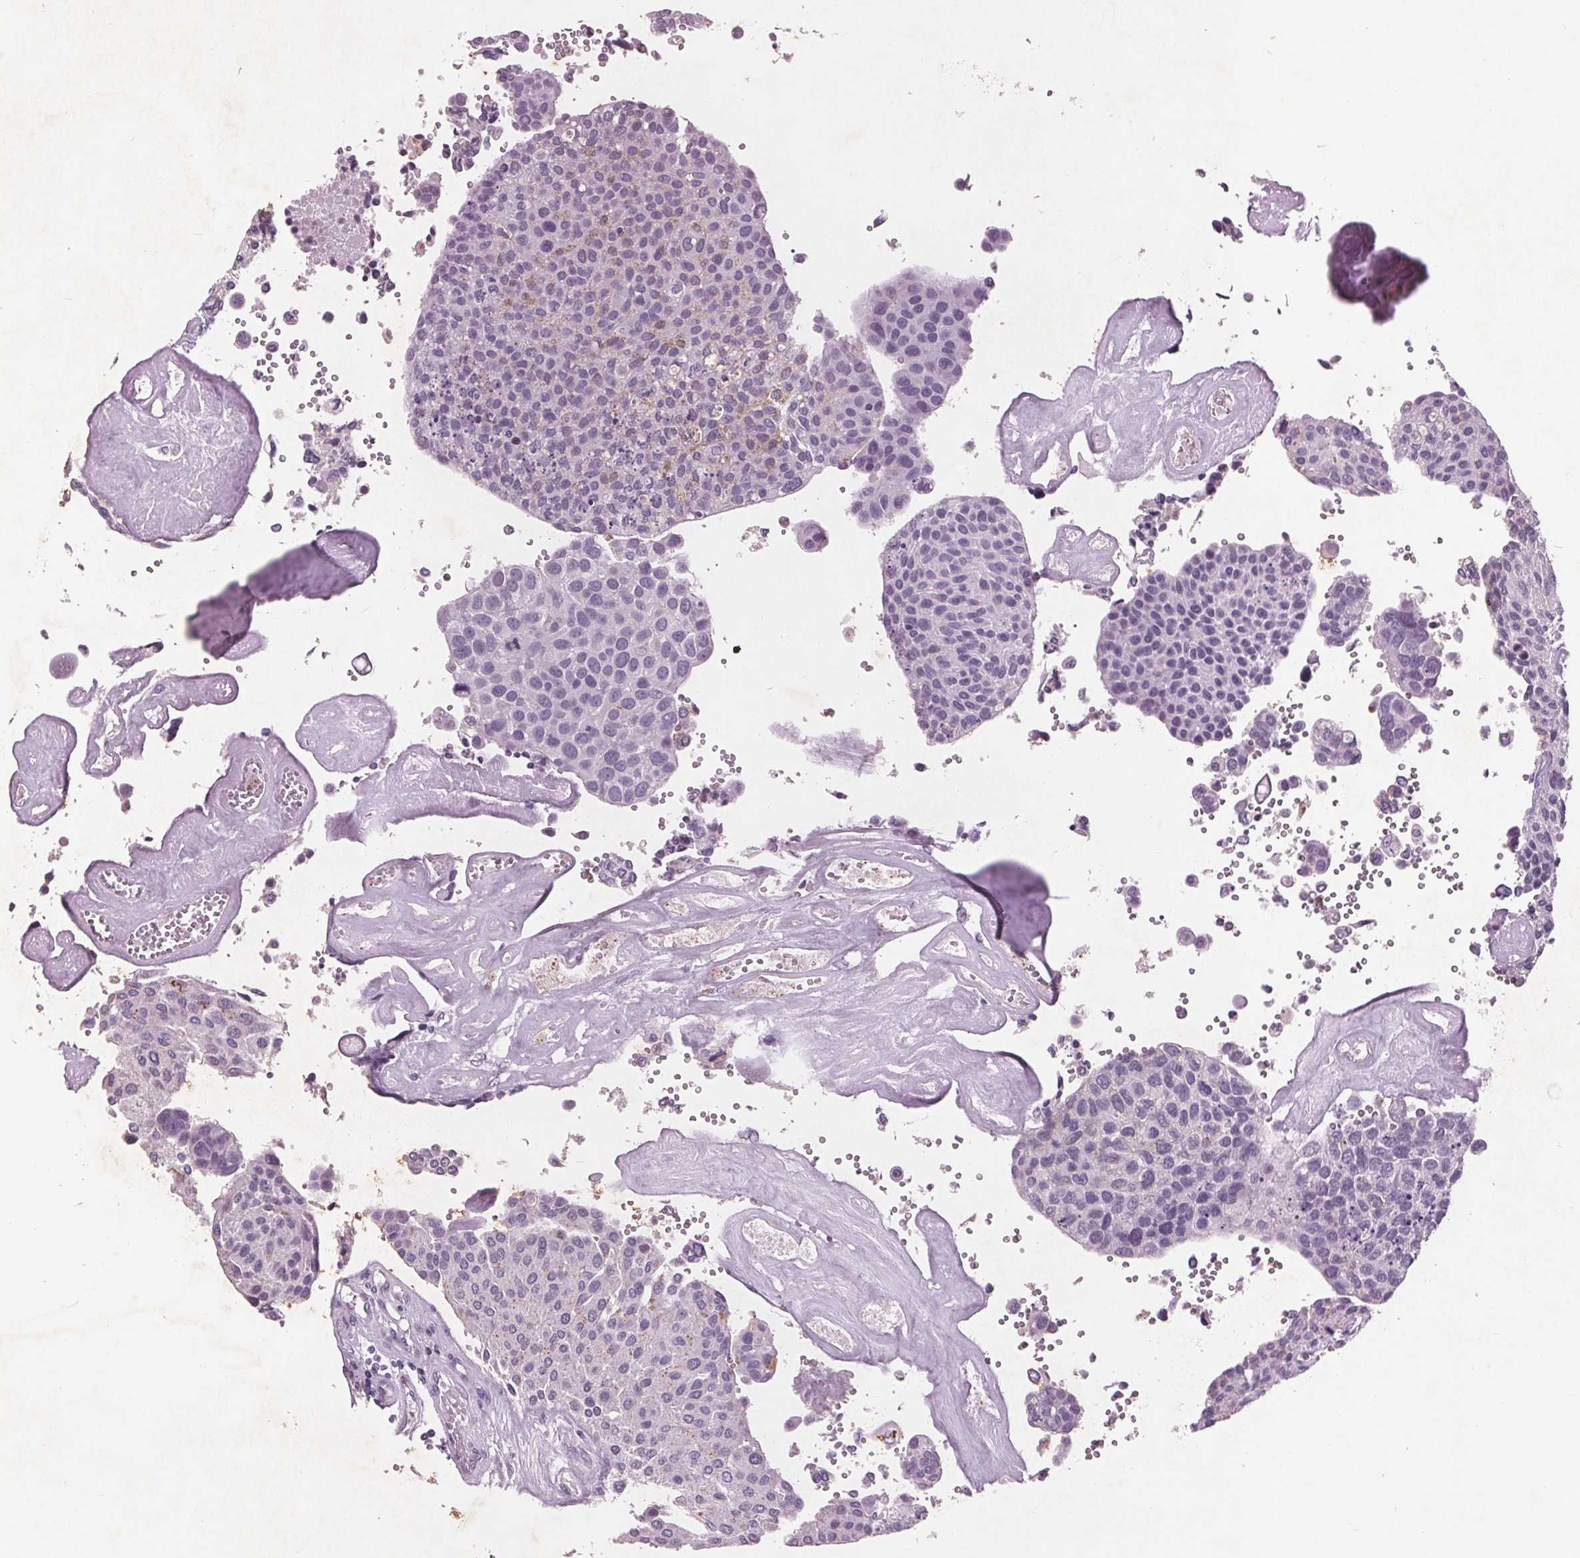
{"staining": {"intensity": "negative", "quantity": "none", "location": "none"}, "tissue": "urothelial cancer", "cell_type": "Tumor cells", "image_type": "cancer", "snomed": [{"axis": "morphology", "description": "Urothelial carcinoma, NOS"}, {"axis": "topography", "description": "Urinary bladder"}], "caption": "Immunohistochemistry (IHC) photomicrograph of neoplastic tissue: urothelial cancer stained with DAB exhibits no significant protein positivity in tumor cells. (DAB (3,3'-diaminobenzidine) immunohistochemistry (IHC) with hematoxylin counter stain).", "gene": "PTPN14", "patient": {"sex": "male", "age": 55}}